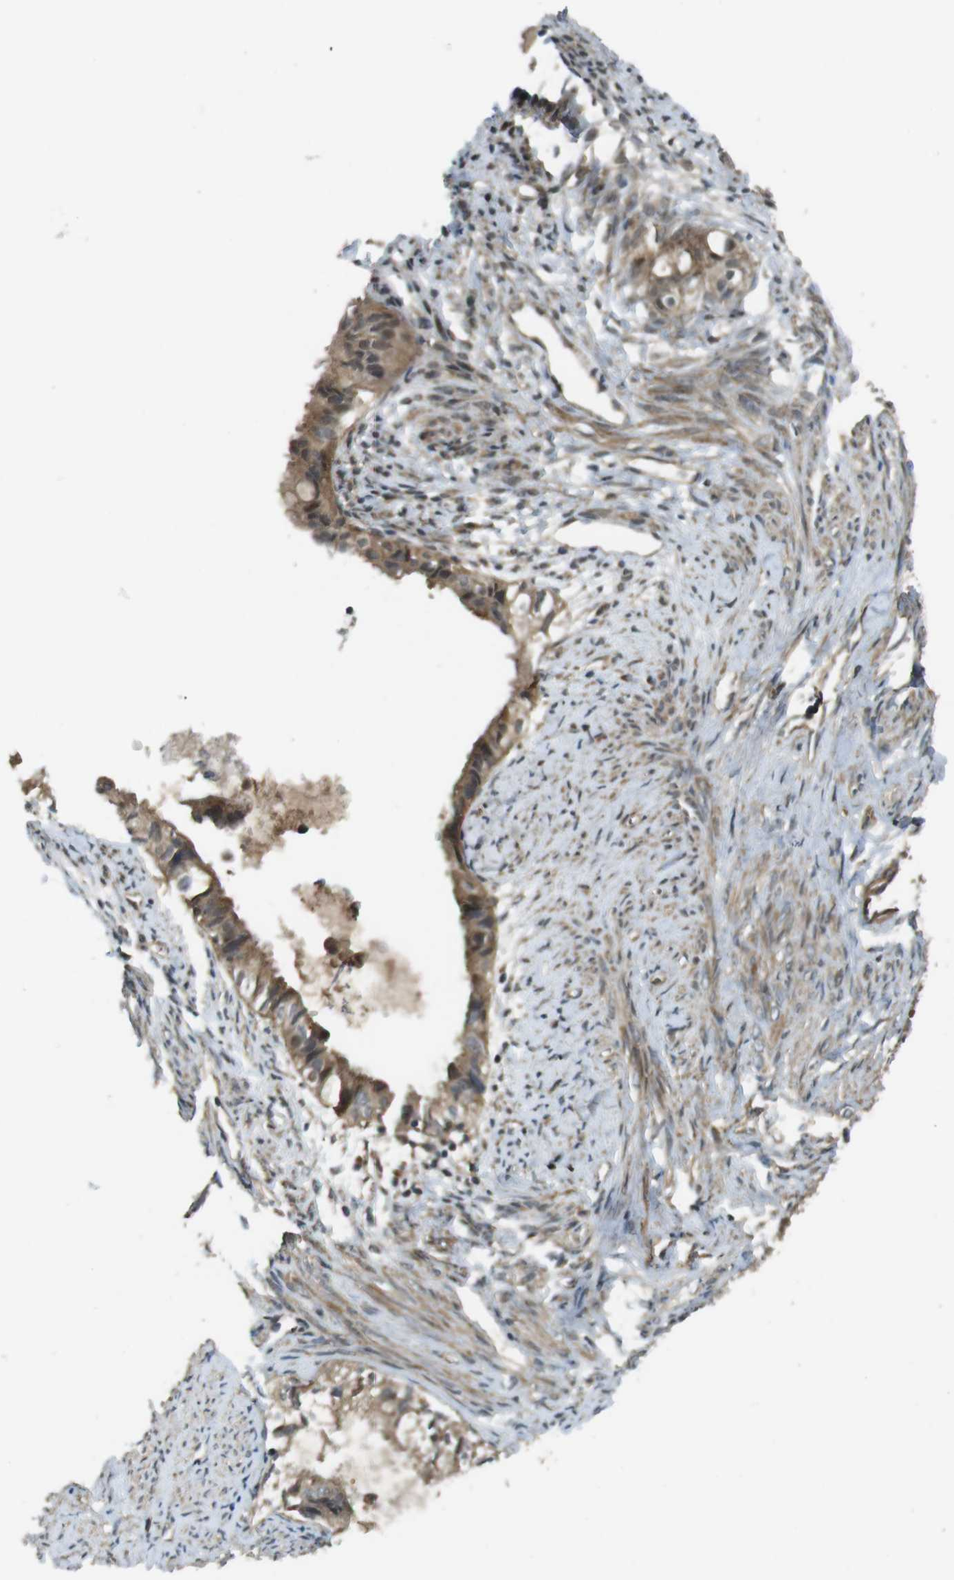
{"staining": {"intensity": "moderate", "quantity": ">75%", "location": "cytoplasmic/membranous"}, "tissue": "cervical cancer", "cell_type": "Tumor cells", "image_type": "cancer", "snomed": [{"axis": "morphology", "description": "Normal tissue, NOS"}, {"axis": "morphology", "description": "Adenocarcinoma, NOS"}, {"axis": "topography", "description": "Cervix"}, {"axis": "topography", "description": "Endometrium"}], "caption": "This micrograph displays IHC staining of cervical adenocarcinoma, with medium moderate cytoplasmic/membranous staining in approximately >75% of tumor cells.", "gene": "IFFO2", "patient": {"sex": "female", "age": 86}}